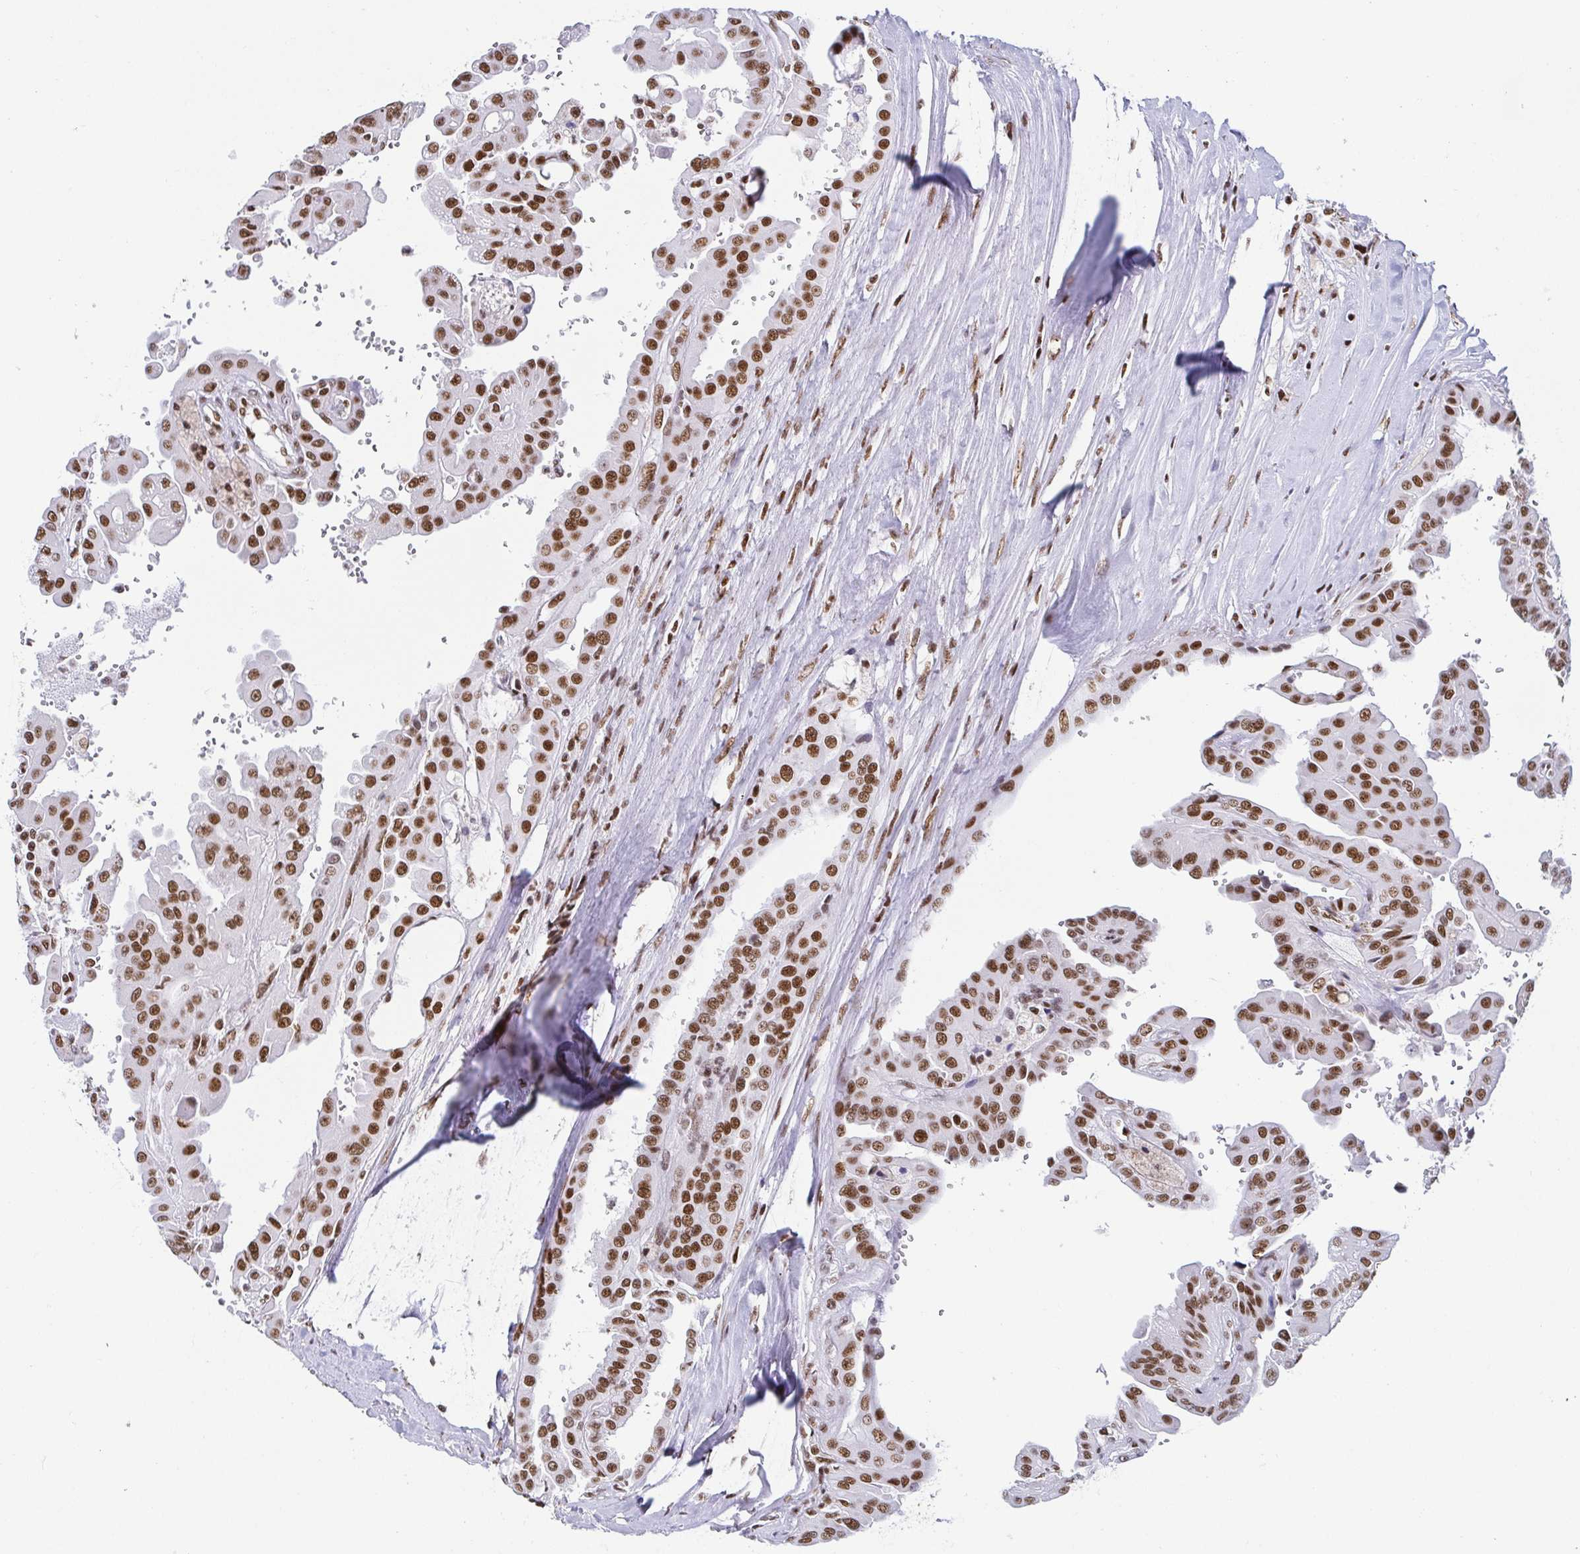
{"staining": {"intensity": "moderate", "quantity": ">75%", "location": "nuclear"}, "tissue": "renal cancer", "cell_type": "Tumor cells", "image_type": "cancer", "snomed": [{"axis": "morphology", "description": "Adenocarcinoma, NOS"}, {"axis": "topography", "description": "Kidney"}], "caption": "Immunohistochemical staining of human renal adenocarcinoma displays medium levels of moderate nuclear staining in approximately >75% of tumor cells.", "gene": "EWSR1", "patient": {"sex": "male", "age": 58}}